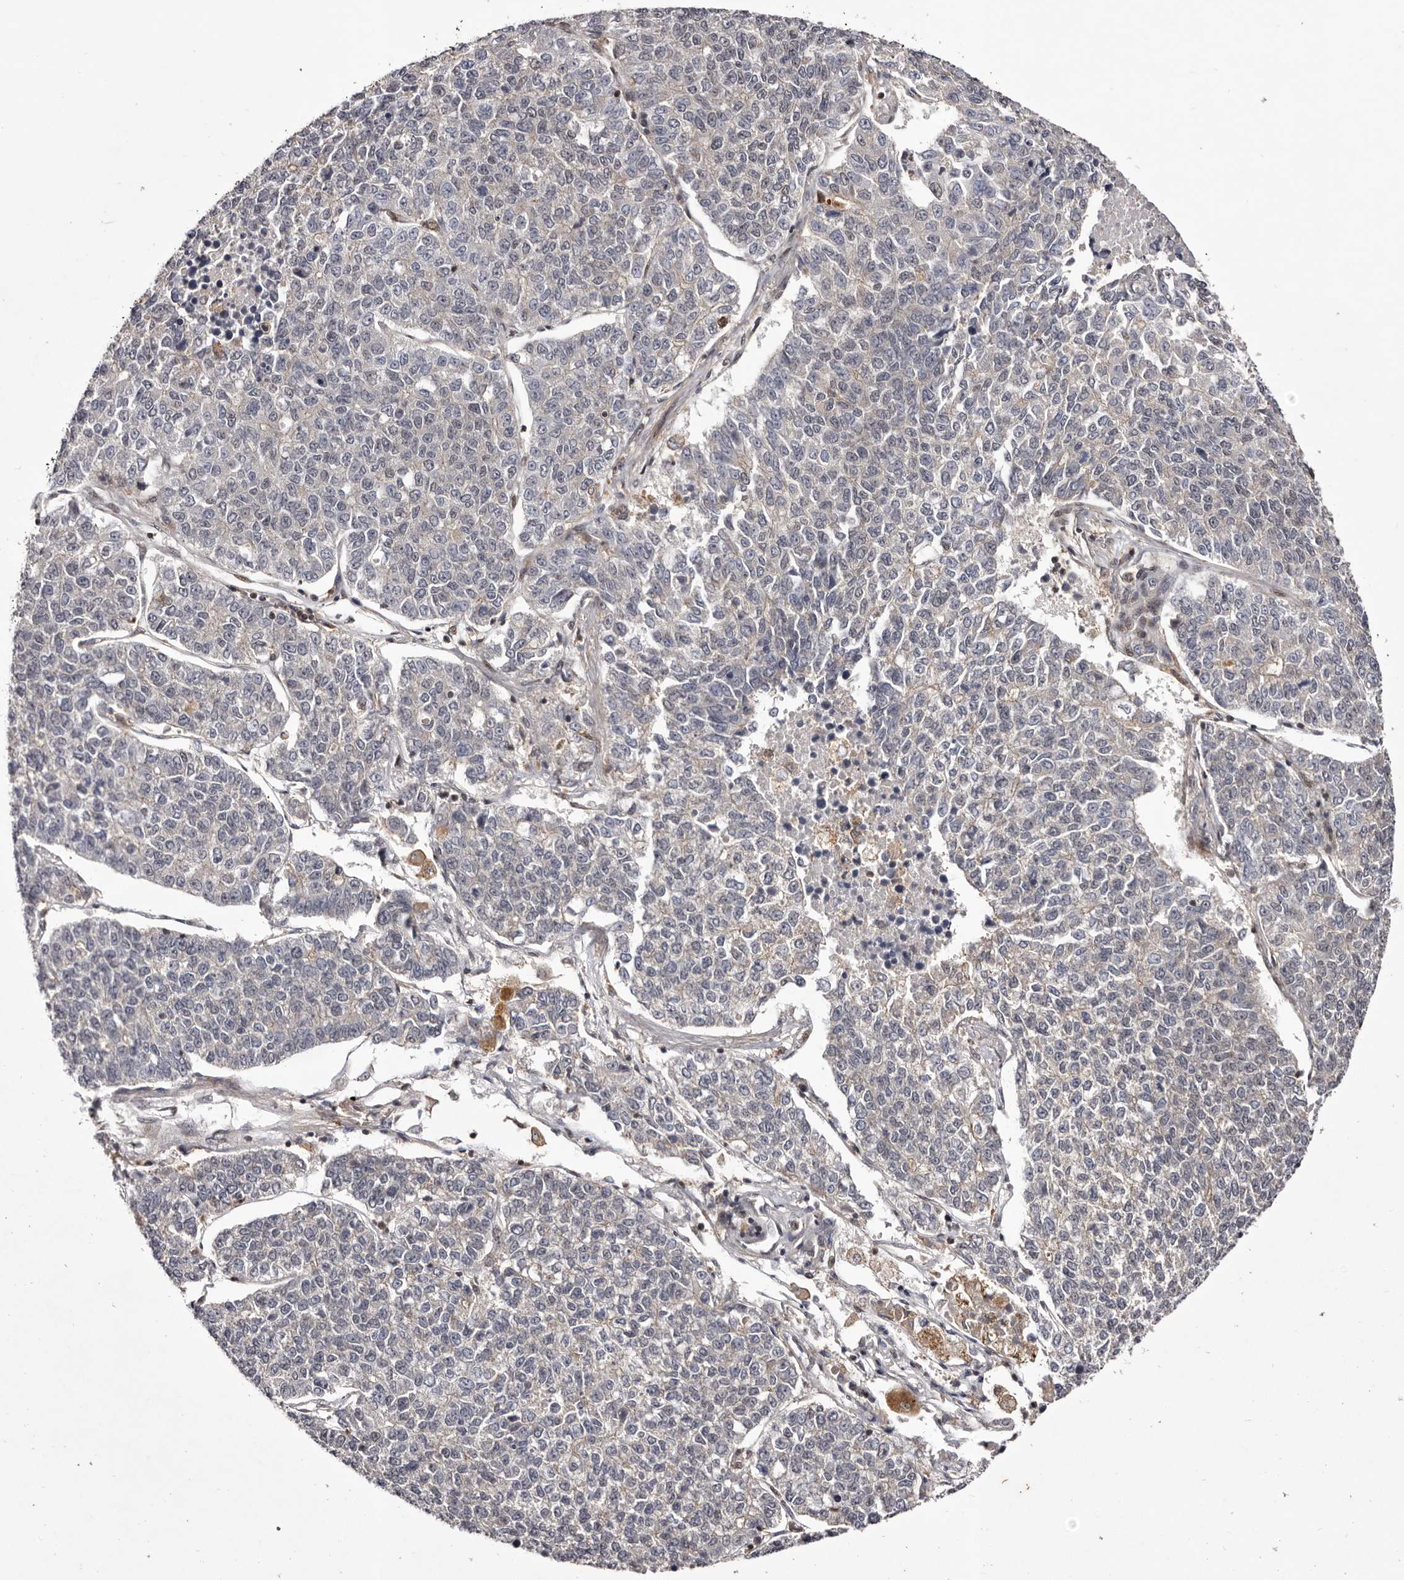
{"staining": {"intensity": "negative", "quantity": "none", "location": "none"}, "tissue": "lung cancer", "cell_type": "Tumor cells", "image_type": "cancer", "snomed": [{"axis": "morphology", "description": "Adenocarcinoma, NOS"}, {"axis": "topography", "description": "Lung"}], "caption": "Tumor cells show no significant protein expression in lung cancer (adenocarcinoma).", "gene": "FBXO5", "patient": {"sex": "male", "age": 49}}